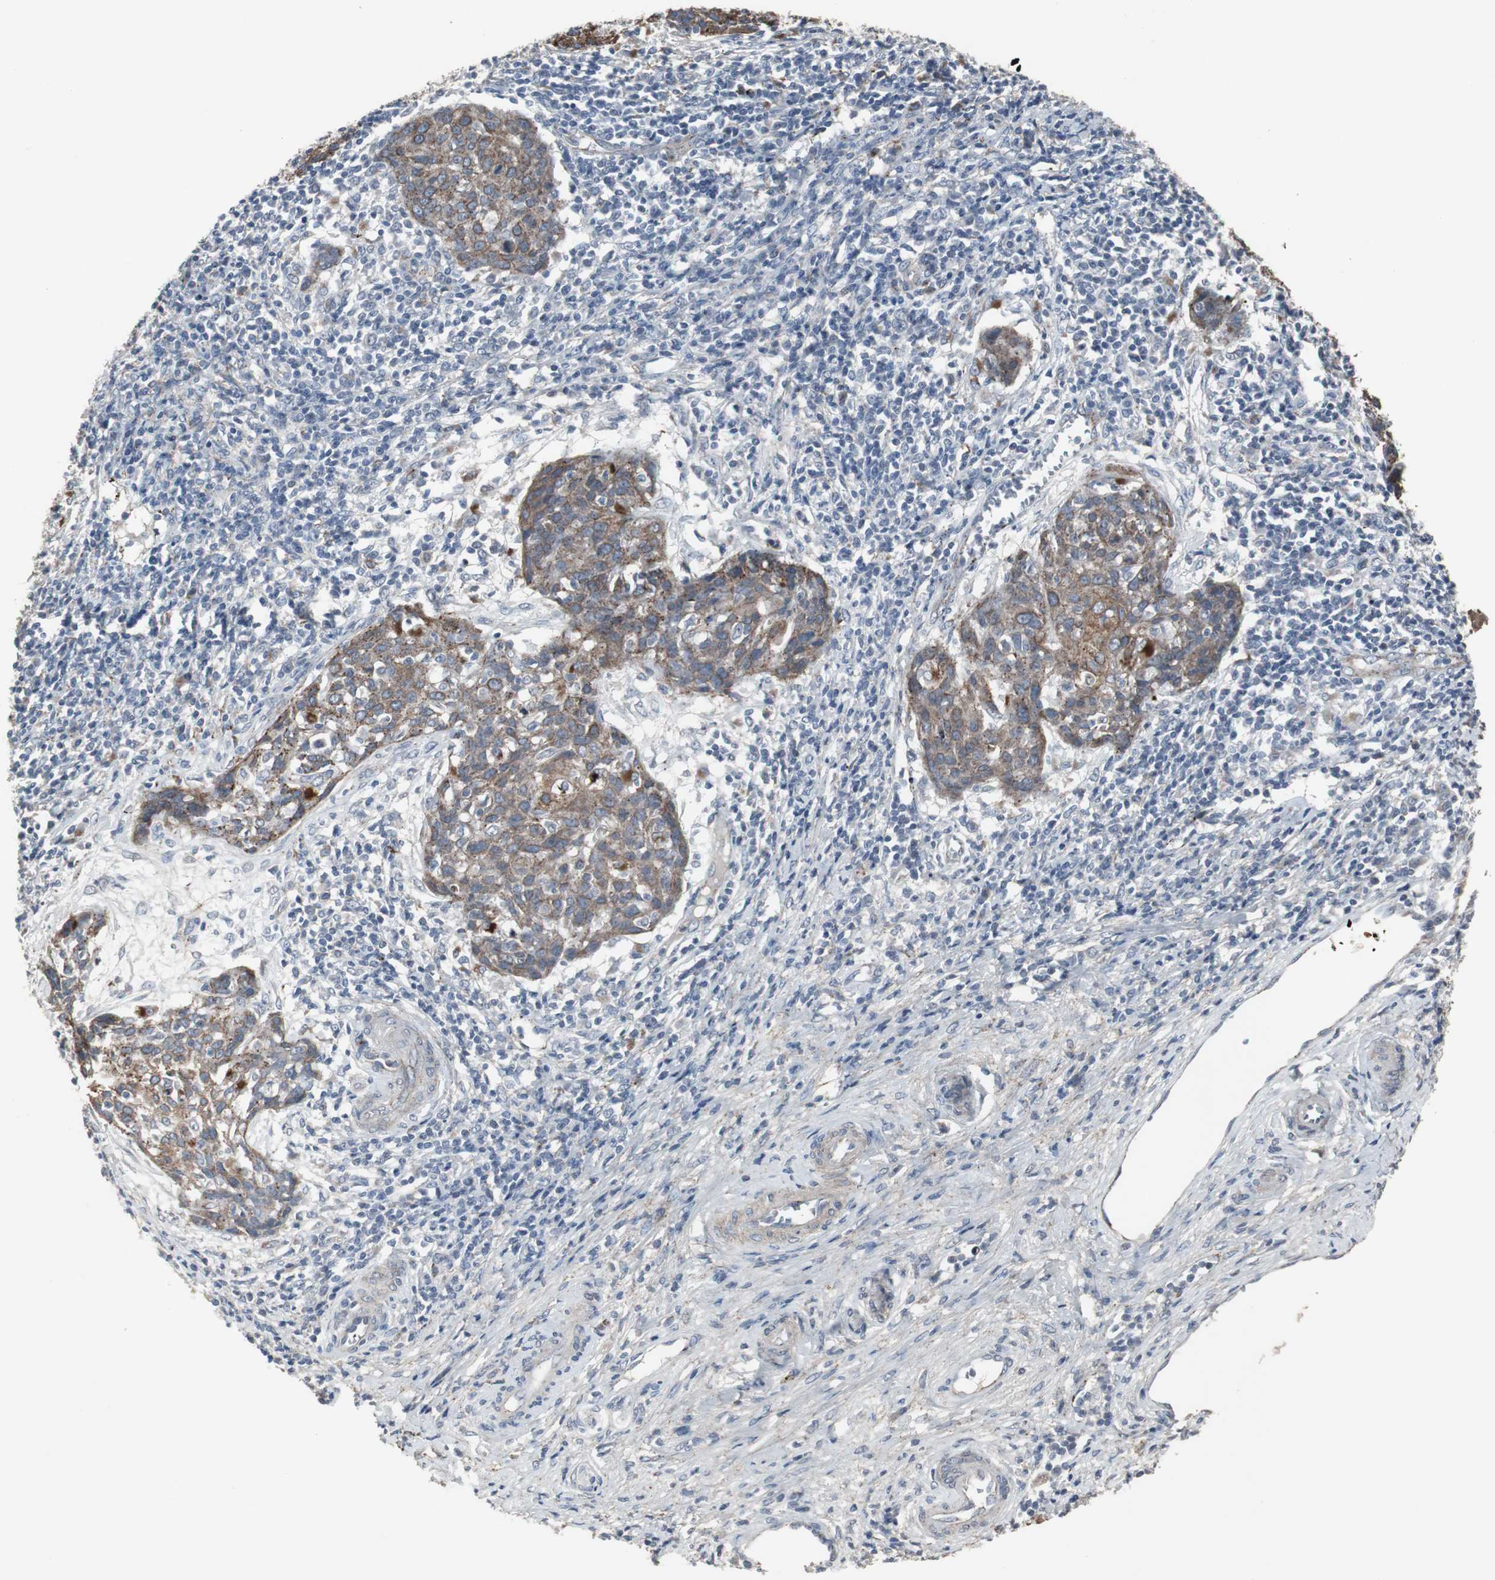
{"staining": {"intensity": "strong", "quantity": ">75%", "location": "cytoplasmic/membranous"}, "tissue": "cervical cancer", "cell_type": "Tumor cells", "image_type": "cancer", "snomed": [{"axis": "morphology", "description": "Squamous cell carcinoma, NOS"}, {"axis": "topography", "description": "Cervix"}], "caption": "IHC of human cervical squamous cell carcinoma displays high levels of strong cytoplasmic/membranous positivity in about >75% of tumor cells.", "gene": "GBA1", "patient": {"sex": "female", "age": 38}}